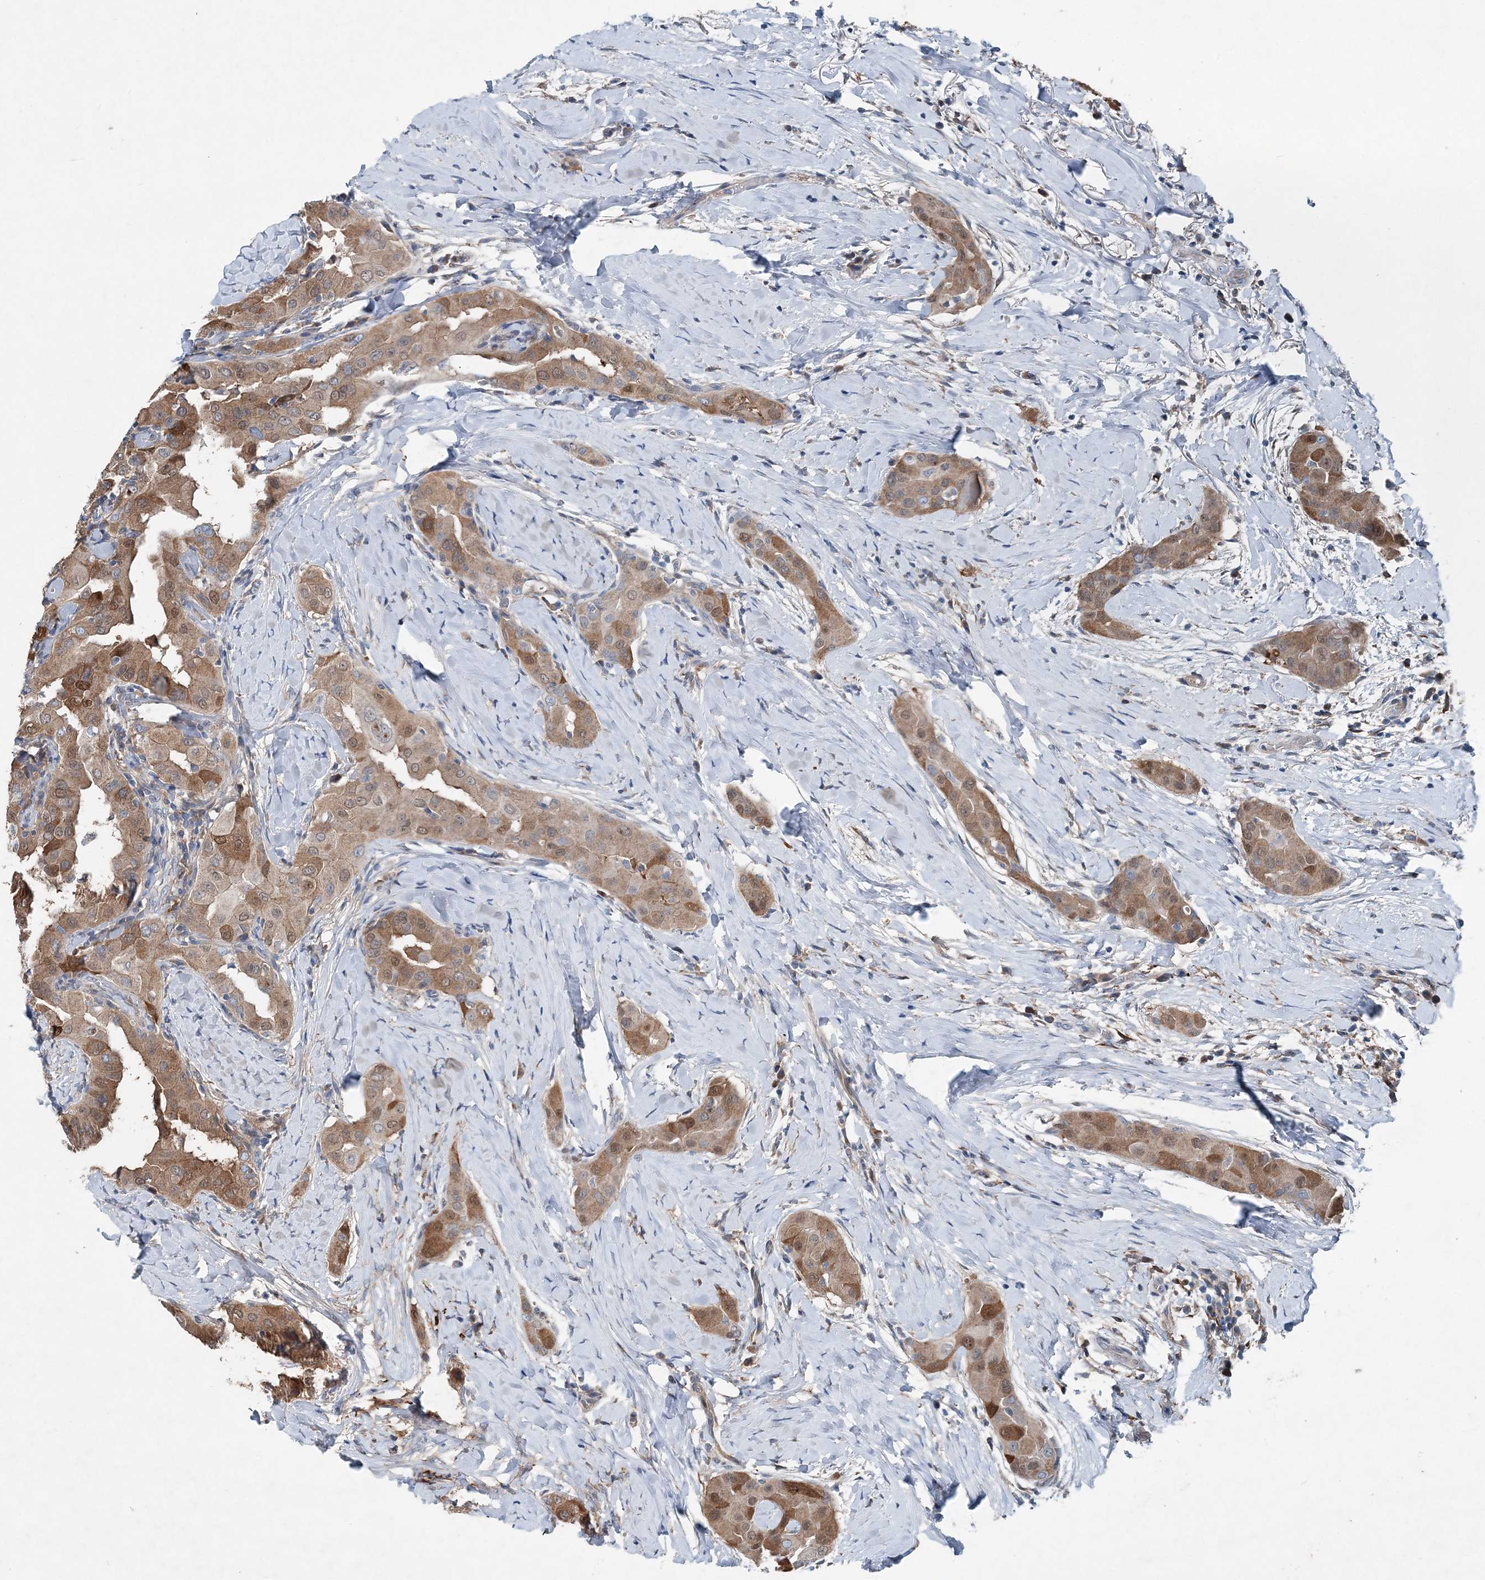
{"staining": {"intensity": "moderate", "quantity": ">75%", "location": "cytoplasmic/membranous"}, "tissue": "thyroid cancer", "cell_type": "Tumor cells", "image_type": "cancer", "snomed": [{"axis": "morphology", "description": "Papillary adenocarcinoma, NOS"}, {"axis": "topography", "description": "Thyroid gland"}], "caption": "Protein expression analysis of thyroid papillary adenocarcinoma demonstrates moderate cytoplasmic/membranous positivity in about >75% of tumor cells.", "gene": "SPOPL", "patient": {"sex": "male", "age": 33}}